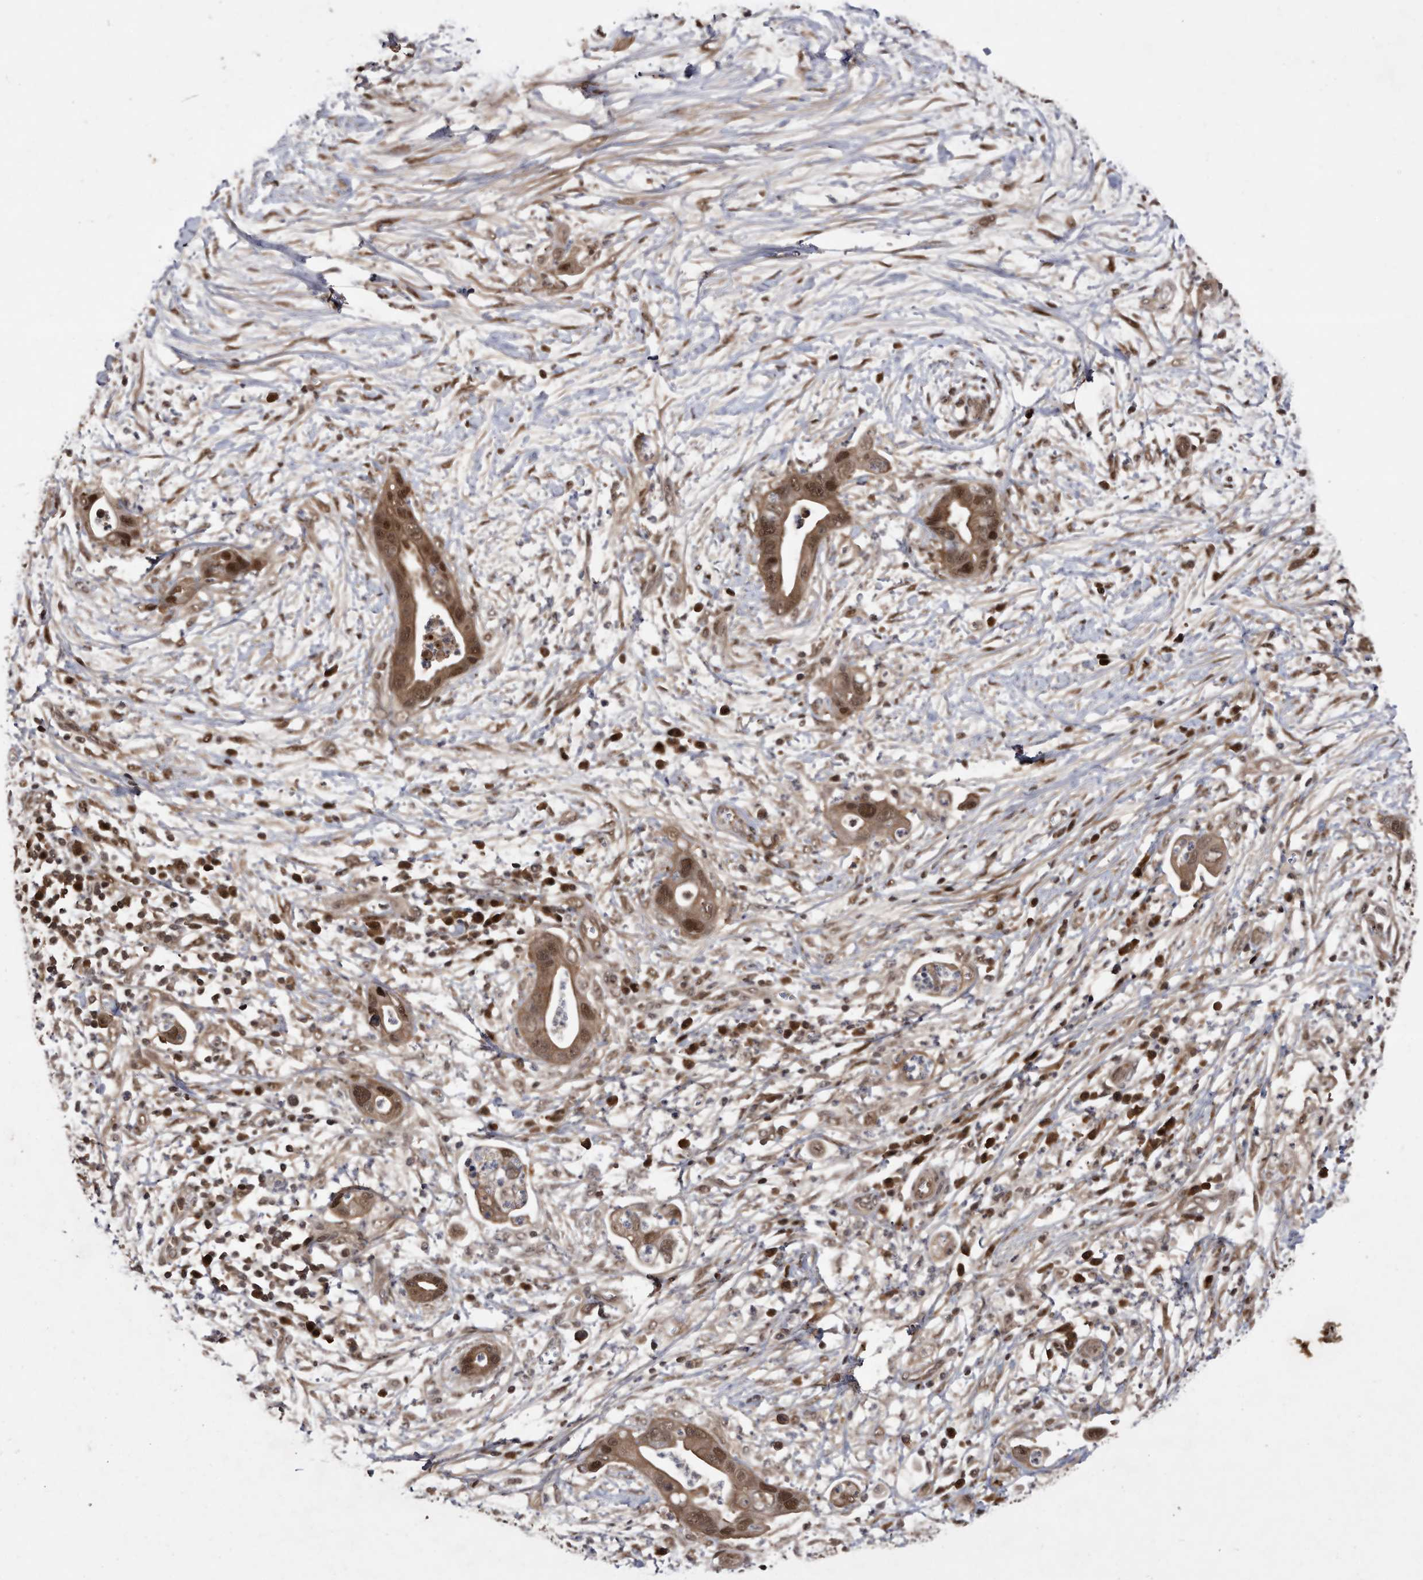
{"staining": {"intensity": "moderate", "quantity": ">75%", "location": "cytoplasmic/membranous,nuclear"}, "tissue": "pancreatic cancer", "cell_type": "Tumor cells", "image_type": "cancer", "snomed": [{"axis": "morphology", "description": "Adenocarcinoma, NOS"}, {"axis": "topography", "description": "Pancreas"}], "caption": "A medium amount of moderate cytoplasmic/membranous and nuclear positivity is present in approximately >75% of tumor cells in adenocarcinoma (pancreatic) tissue.", "gene": "RAD23B", "patient": {"sex": "male", "age": 75}}